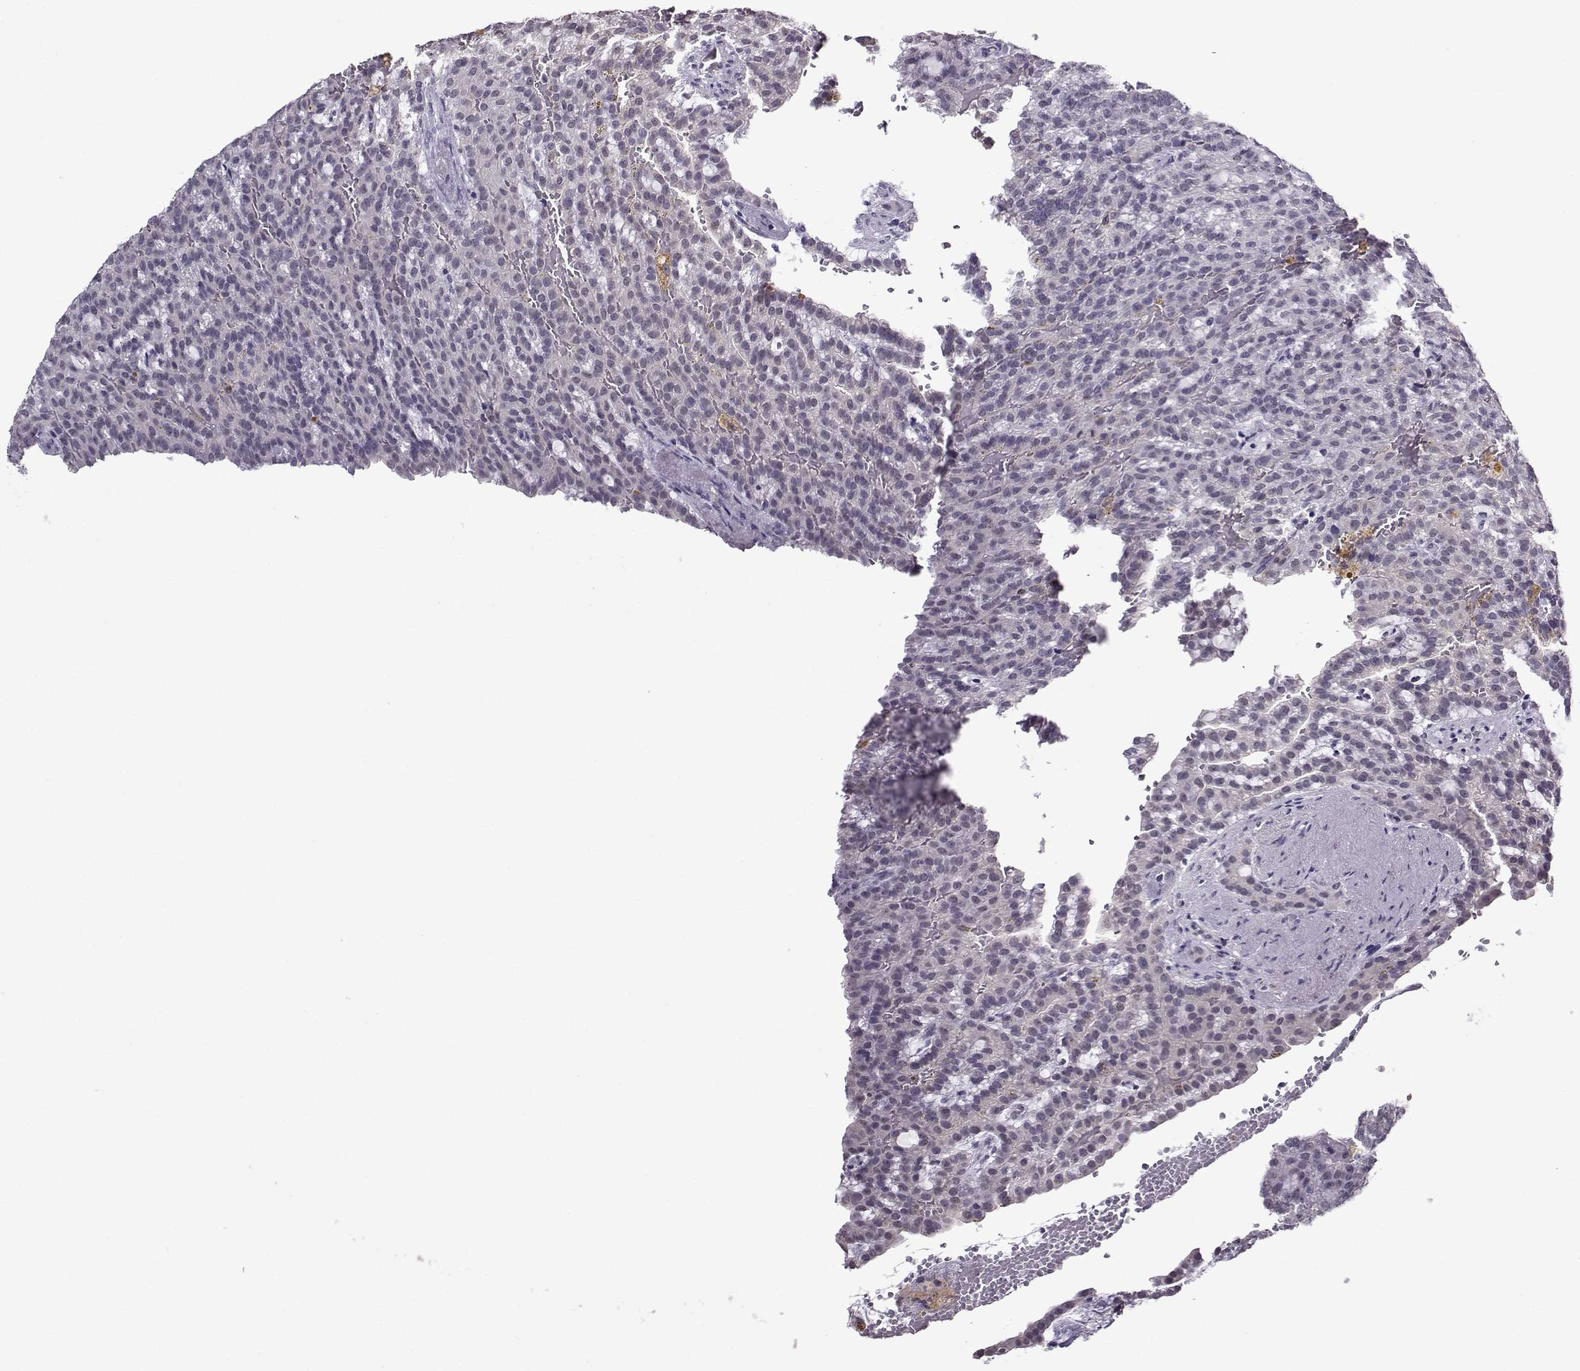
{"staining": {"intensity": "negative", "quantity": "none", "location": "none"}, "tissue": "renal cancer", "cell_type": "Tumor cells", "image_type": "cancer", "snomed": [{"axis": "morphology", "description": "Adenocarcinoma, NOS"}, {"axis": "topography", "description": "Kidney"}], "caption": "An immunohistochemistry photomicrograph of adenocarcinoma (renal) is shown. There is no staining in tumor cells of adenocarcinoma (renal).", "gene": "DDX20", "patient": {"sex": "male", "age": 63}}